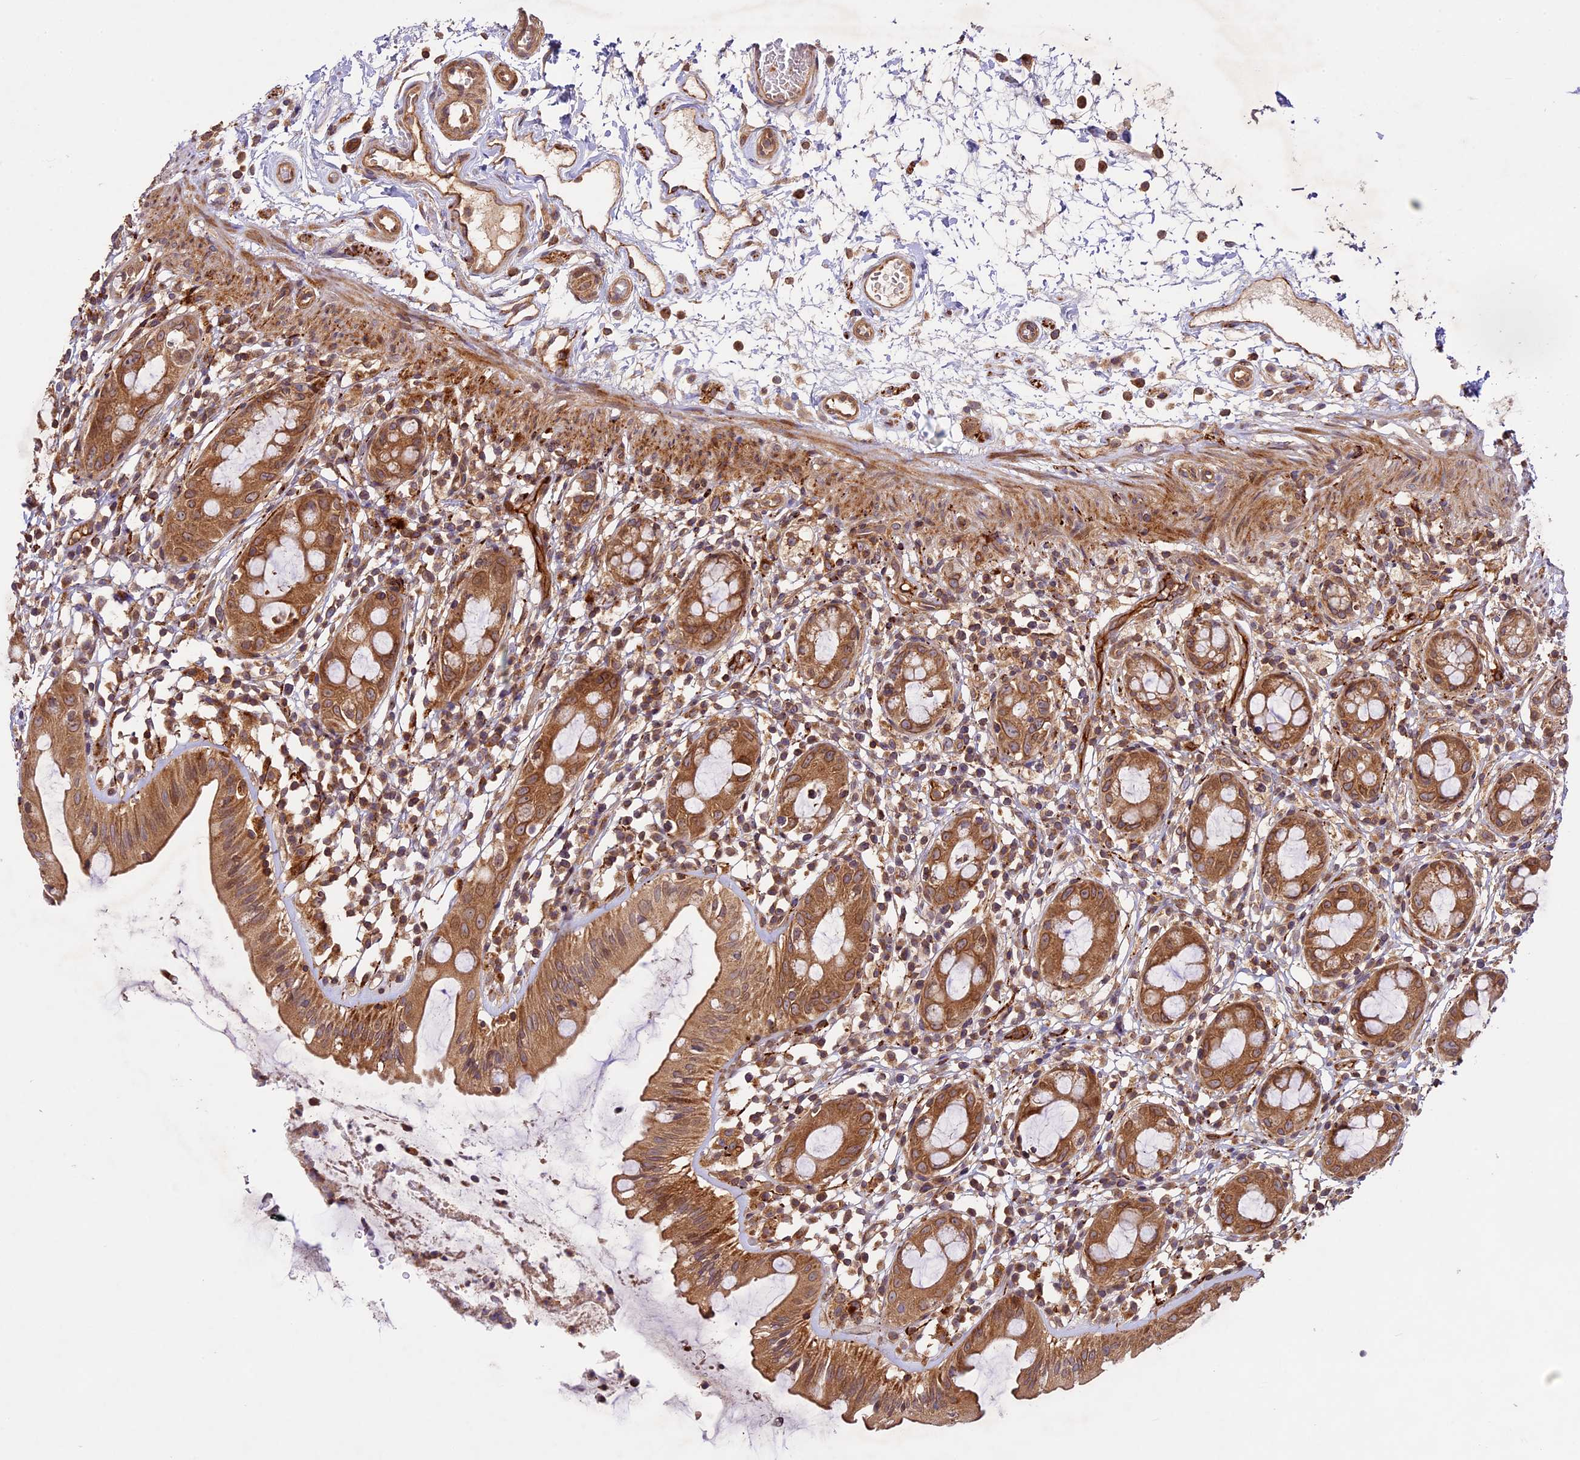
{"staining": {"intensity": "moderate", "quantity": ">75%", "location": "cytoplasmic/membranous,nuclear"}, "tissue": "rectum", "cell_type": "Glandular cells", "image_type": "normal", "snomed": [{"axis": "morphology", "description": "Normal tissue, NOS"}, {"axis": "topography", "description": "Rectum"}], "caption": "Brown immunohistochemical staining in normal rectum displays moderate cytoplasmic/membranous,nuclear positivity in about >75% of glandular cells.", "gene": "DGKH", "patient": {"sex": "female", "age": 57}}